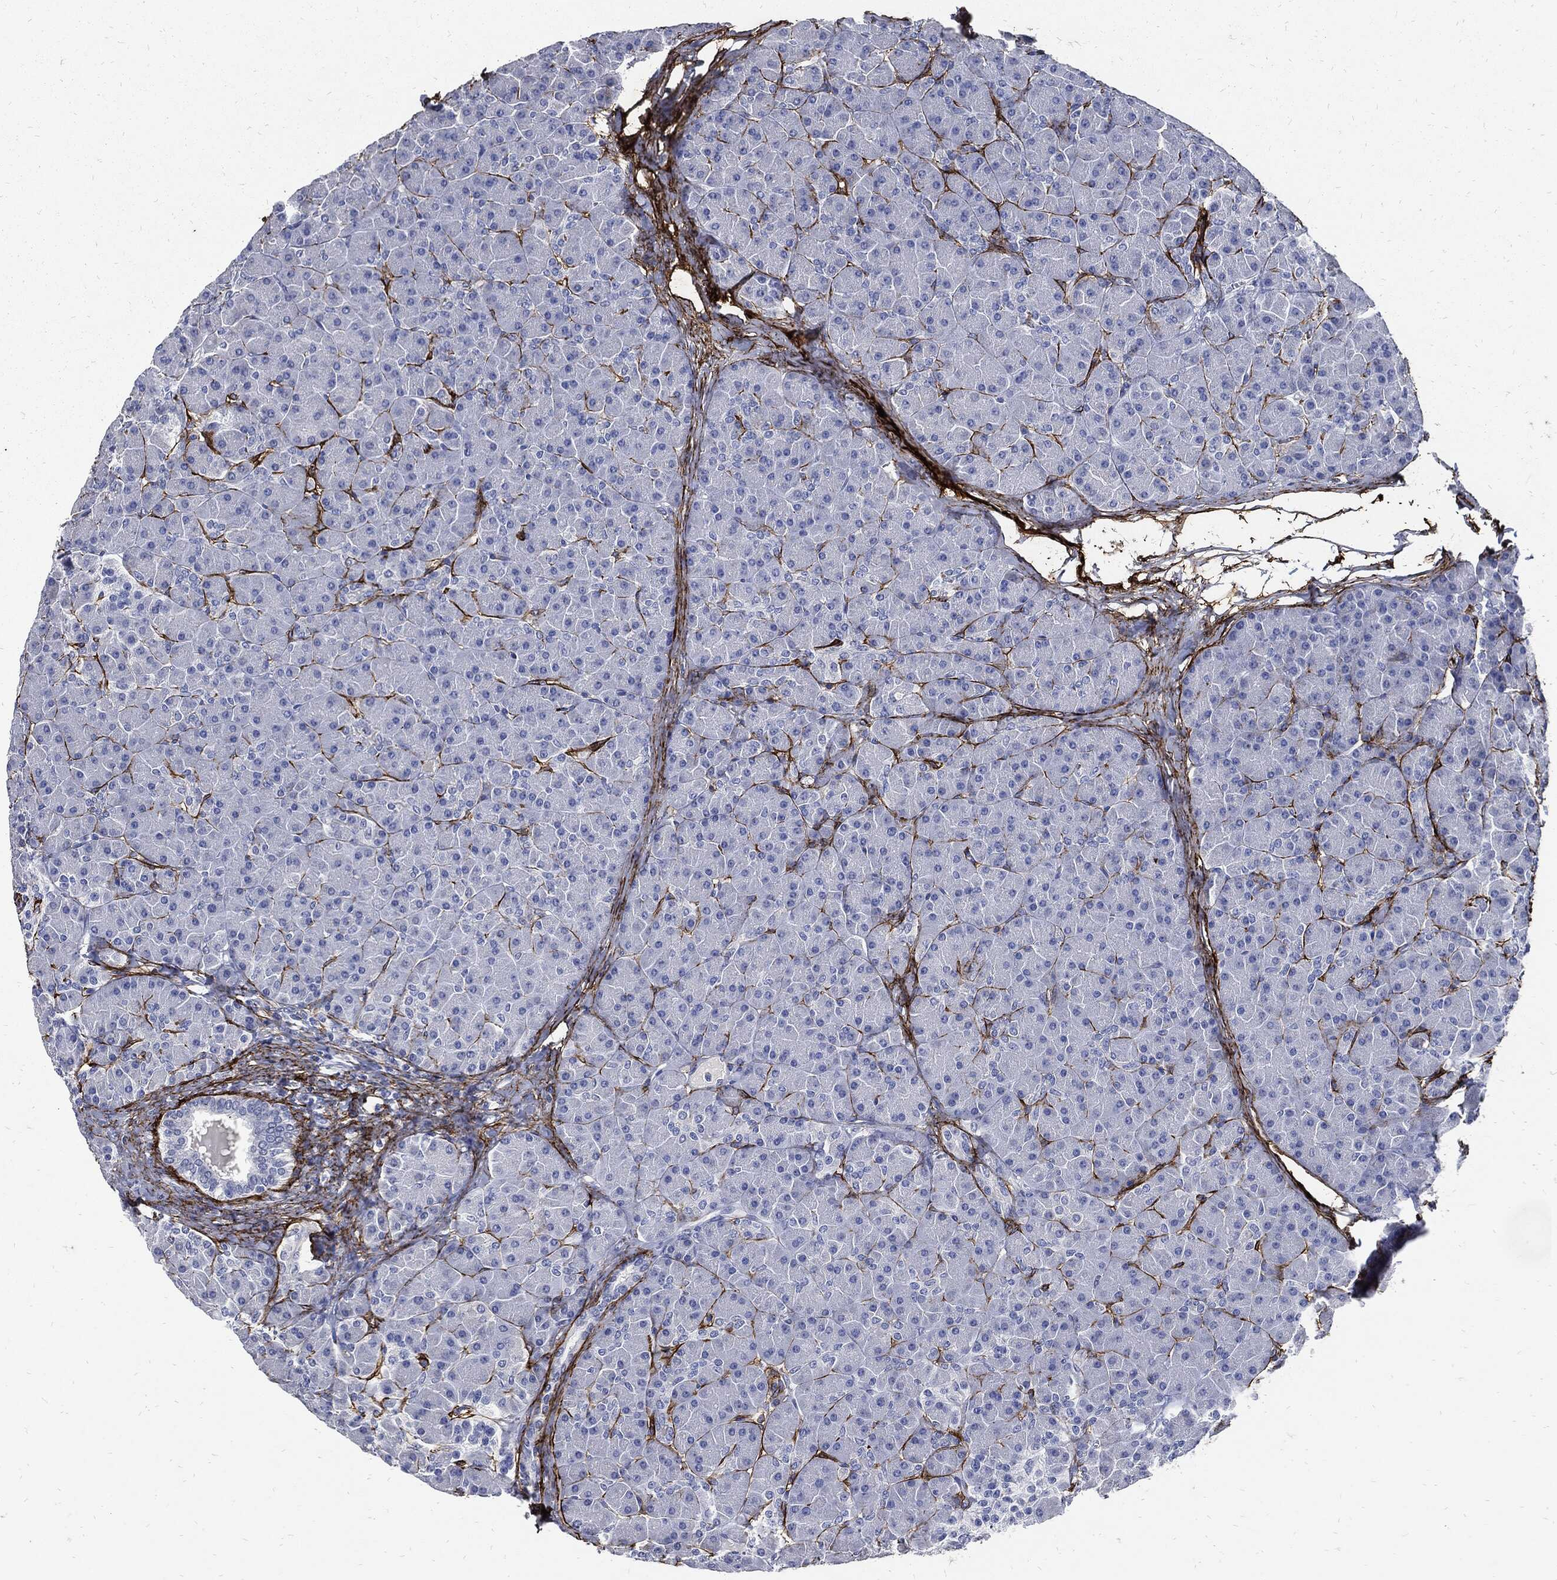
{"staining": {"intensity": "negative", "quantity": "none", "location": "none"}, "tissue": "pancreas", "cell_type": "Exocrine glandular cells", "image_type": "normal", "snomed": [{"axis": "morphology", "description": "Normal tissue, NOS"}, {"axis": "topography", "description": "Pancreas"}], "caption": "High magnification brightfield microscopy of unremarkable pancreas stained with DAB (3,3'-diaminobenzidine) (brown) and counterstained with hematoxylin (blue): exocrine glandular cells show no significant positivity. (DAB (3,3'-diaminobenzidine) immunohistochemistry with hematoxylin counter stain).", "gene": "FBN1", "patient": {"sex": "female", "age": 44}}